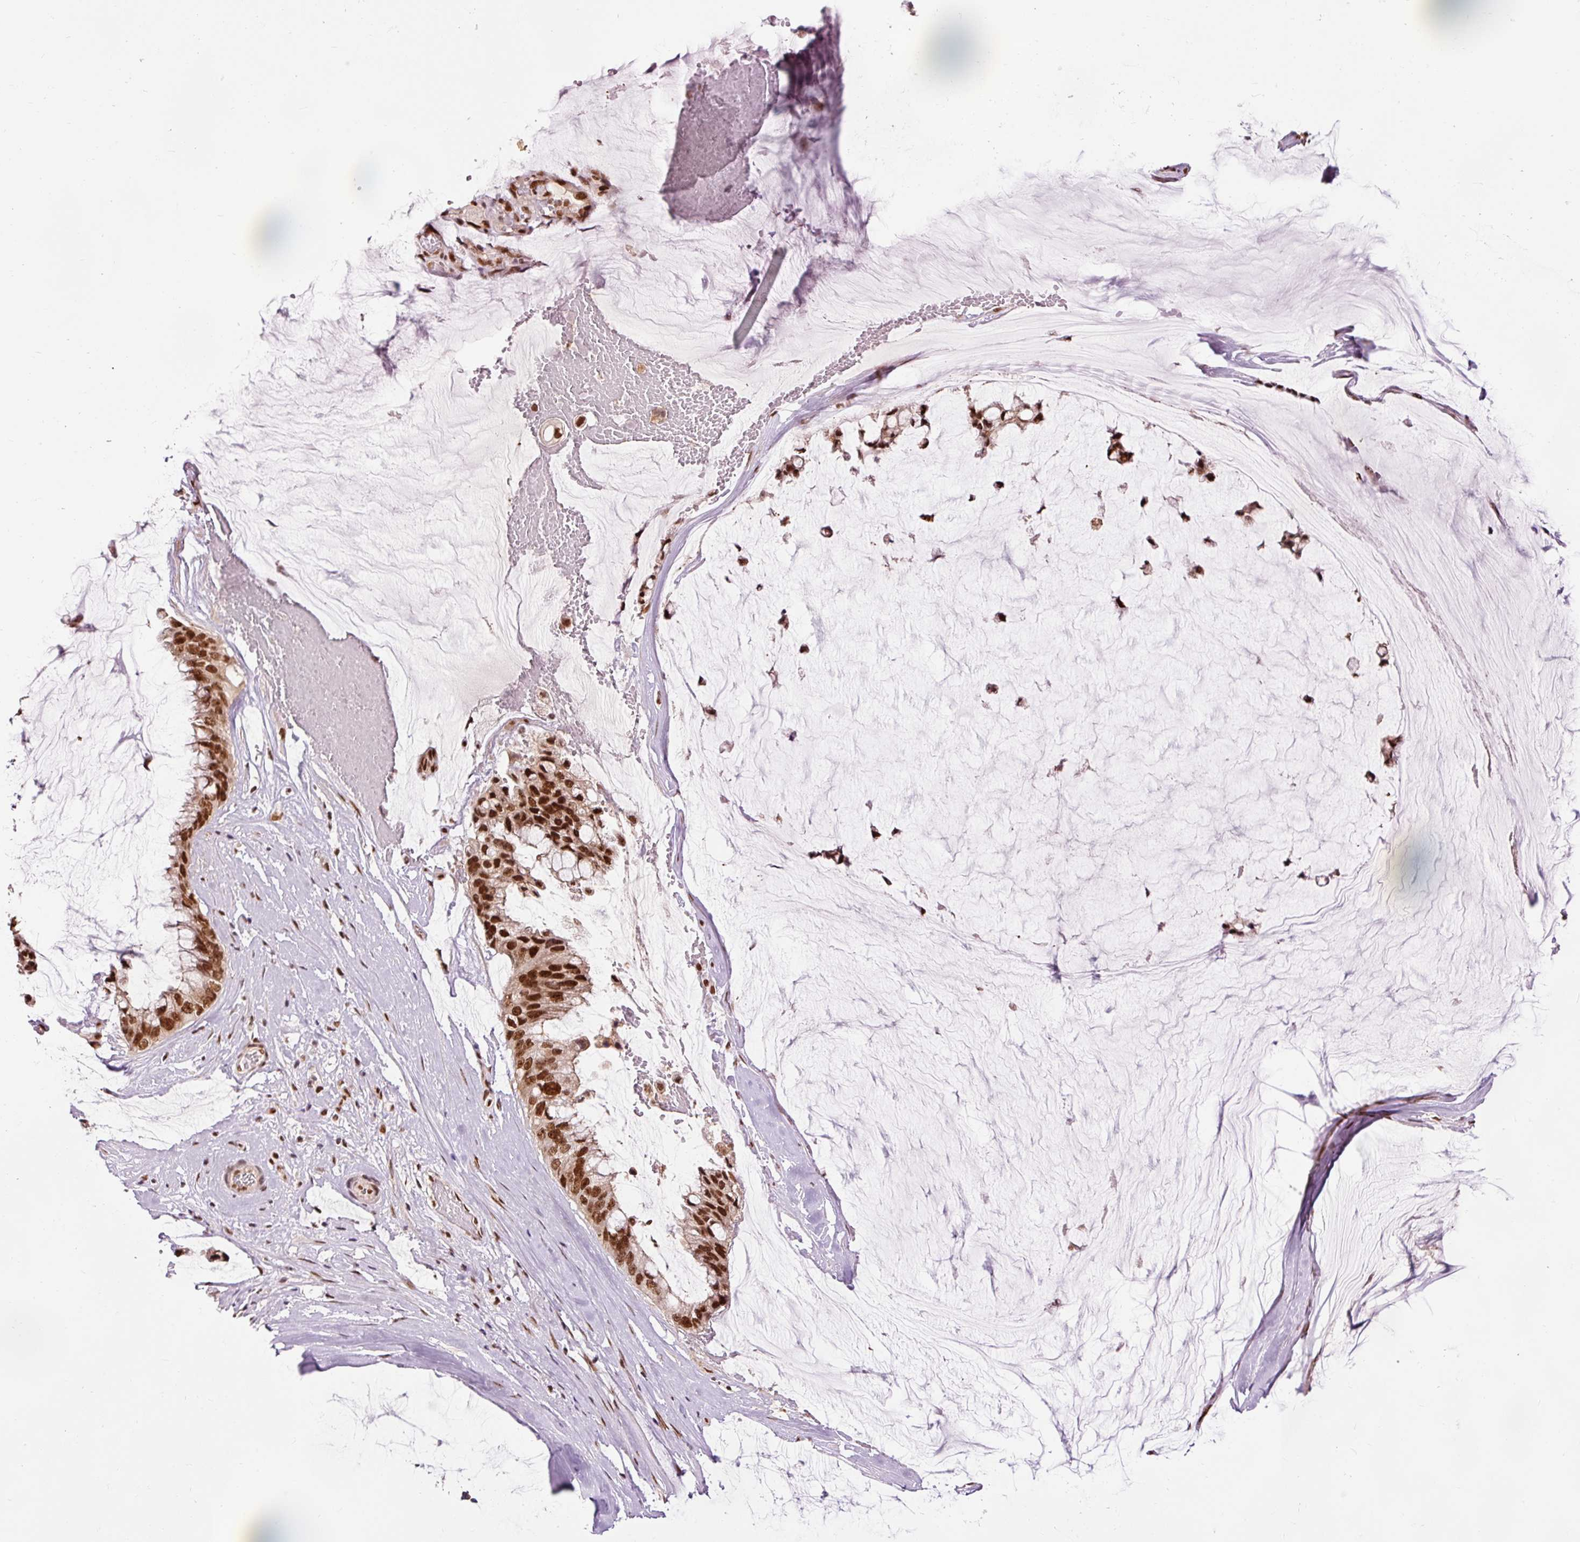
{"staining": {"intensity": "strong", "quantity": ">75%", "location": "nuclear"}, "tissue": "ovarian cancer", "cell_type": "Tumor cells", "image_type": "cancer", "snomed": [{"axis": "morphology", "description": "Cystadenocarcinoma, mucinous, NOS"}, {"axis": "topography", "description": "Ovary"}], "caption": "A micrograph showing strong nuclear positivity in approximately >75% of tumor cells in ovarian mucinous cystadenocarcinoma, as visualized by brown immunohistochemical staining.", "gene": "ZBTB44", "patient": {"sex": "female", "age": 39}}